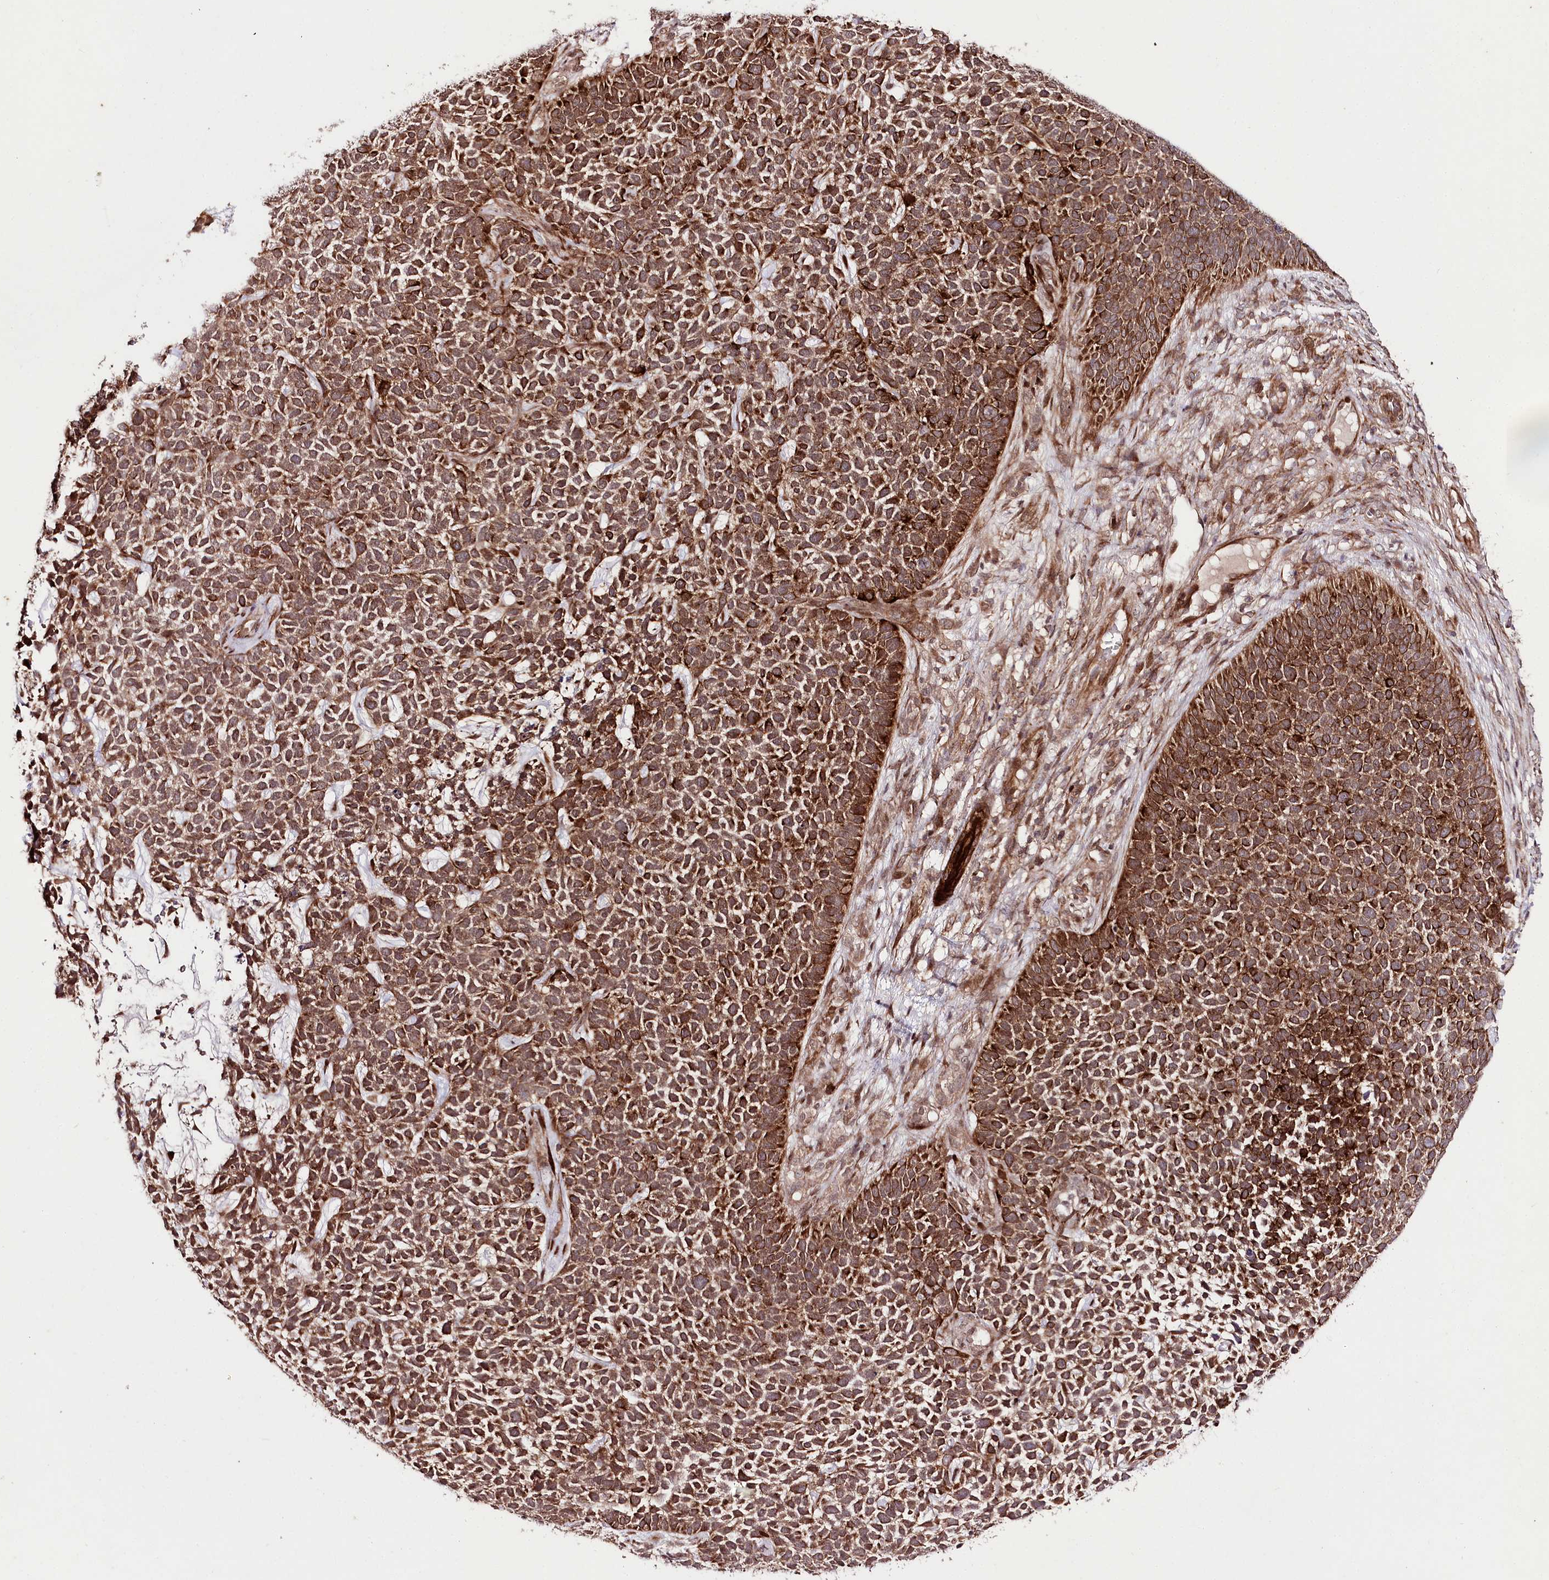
{"staining": {"intensity": "moderate", "quantity": ">75%", "location": "cytoplasmic/membranous"}, "tissue": "skin cancer", "cell_type": "Tumor cells", "image_type": "cancer", "snomed": [{"axis": "morphology", "description": "Basal cell carcinoma"}, {"axis": "topography", "description": "Skin"}], "caption": "Protein staining demonstrates moderate cytoplasmic/membranous staining in approximately >75% of tumor cells in skin cancer. The staining is performed using DAB brown chromogen to label protein expression. The nuclei are counter-stained blue using hematoxylin.", "gene": "PHLDB1", "patient": {"sex": "female", "age": 84}}